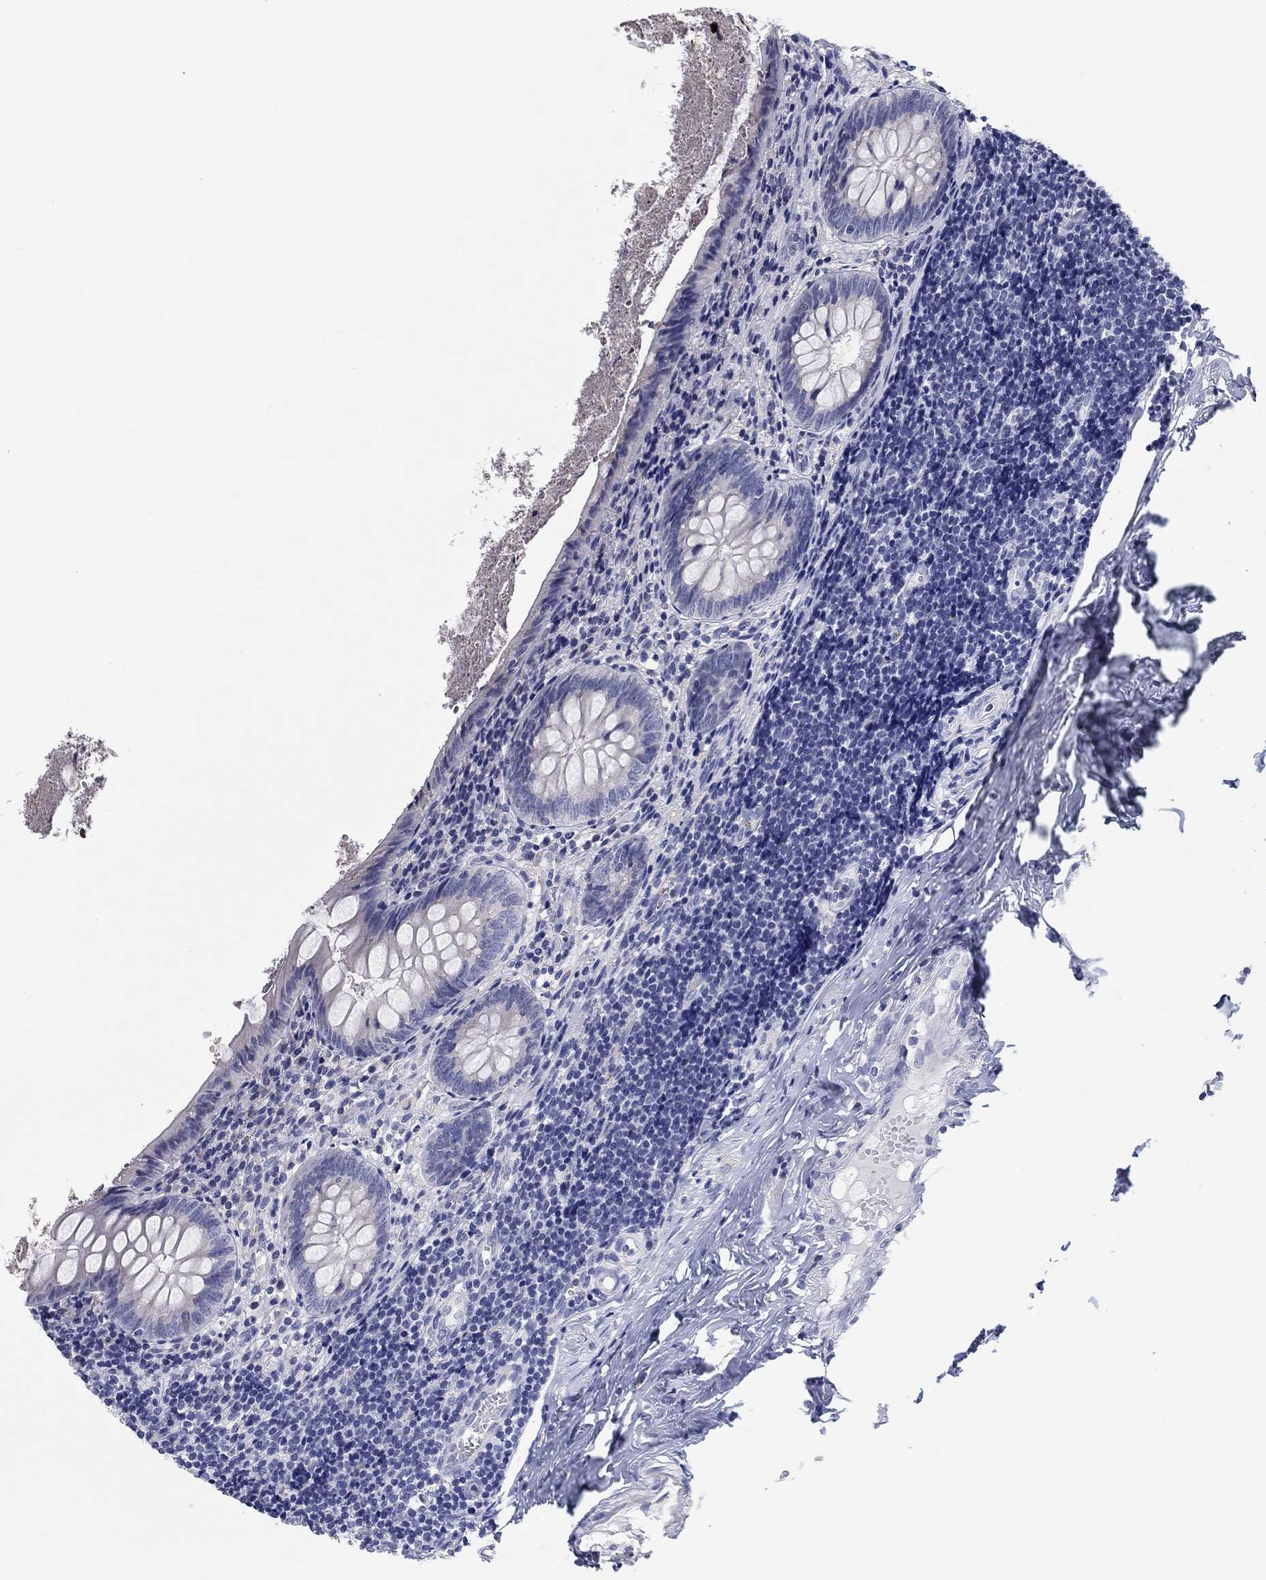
{"staining": {"intensity": "negative", "quantity": "none", "location": "none"}, "tissue": "appendix", "cell_type": "Glandular cells", "image_type": "normal", "snomed": [{"axis": "morphology", "description": "Normal tissue, NOS"}, {"axis": "topography", "description": "Appendix"}], "caption": "DAB immunohistochemical staining of benign appendix reveals no significant staining in glandular cells.", "gene": "LRRC4C", "patient": {"sex": "female", "age": 23}}